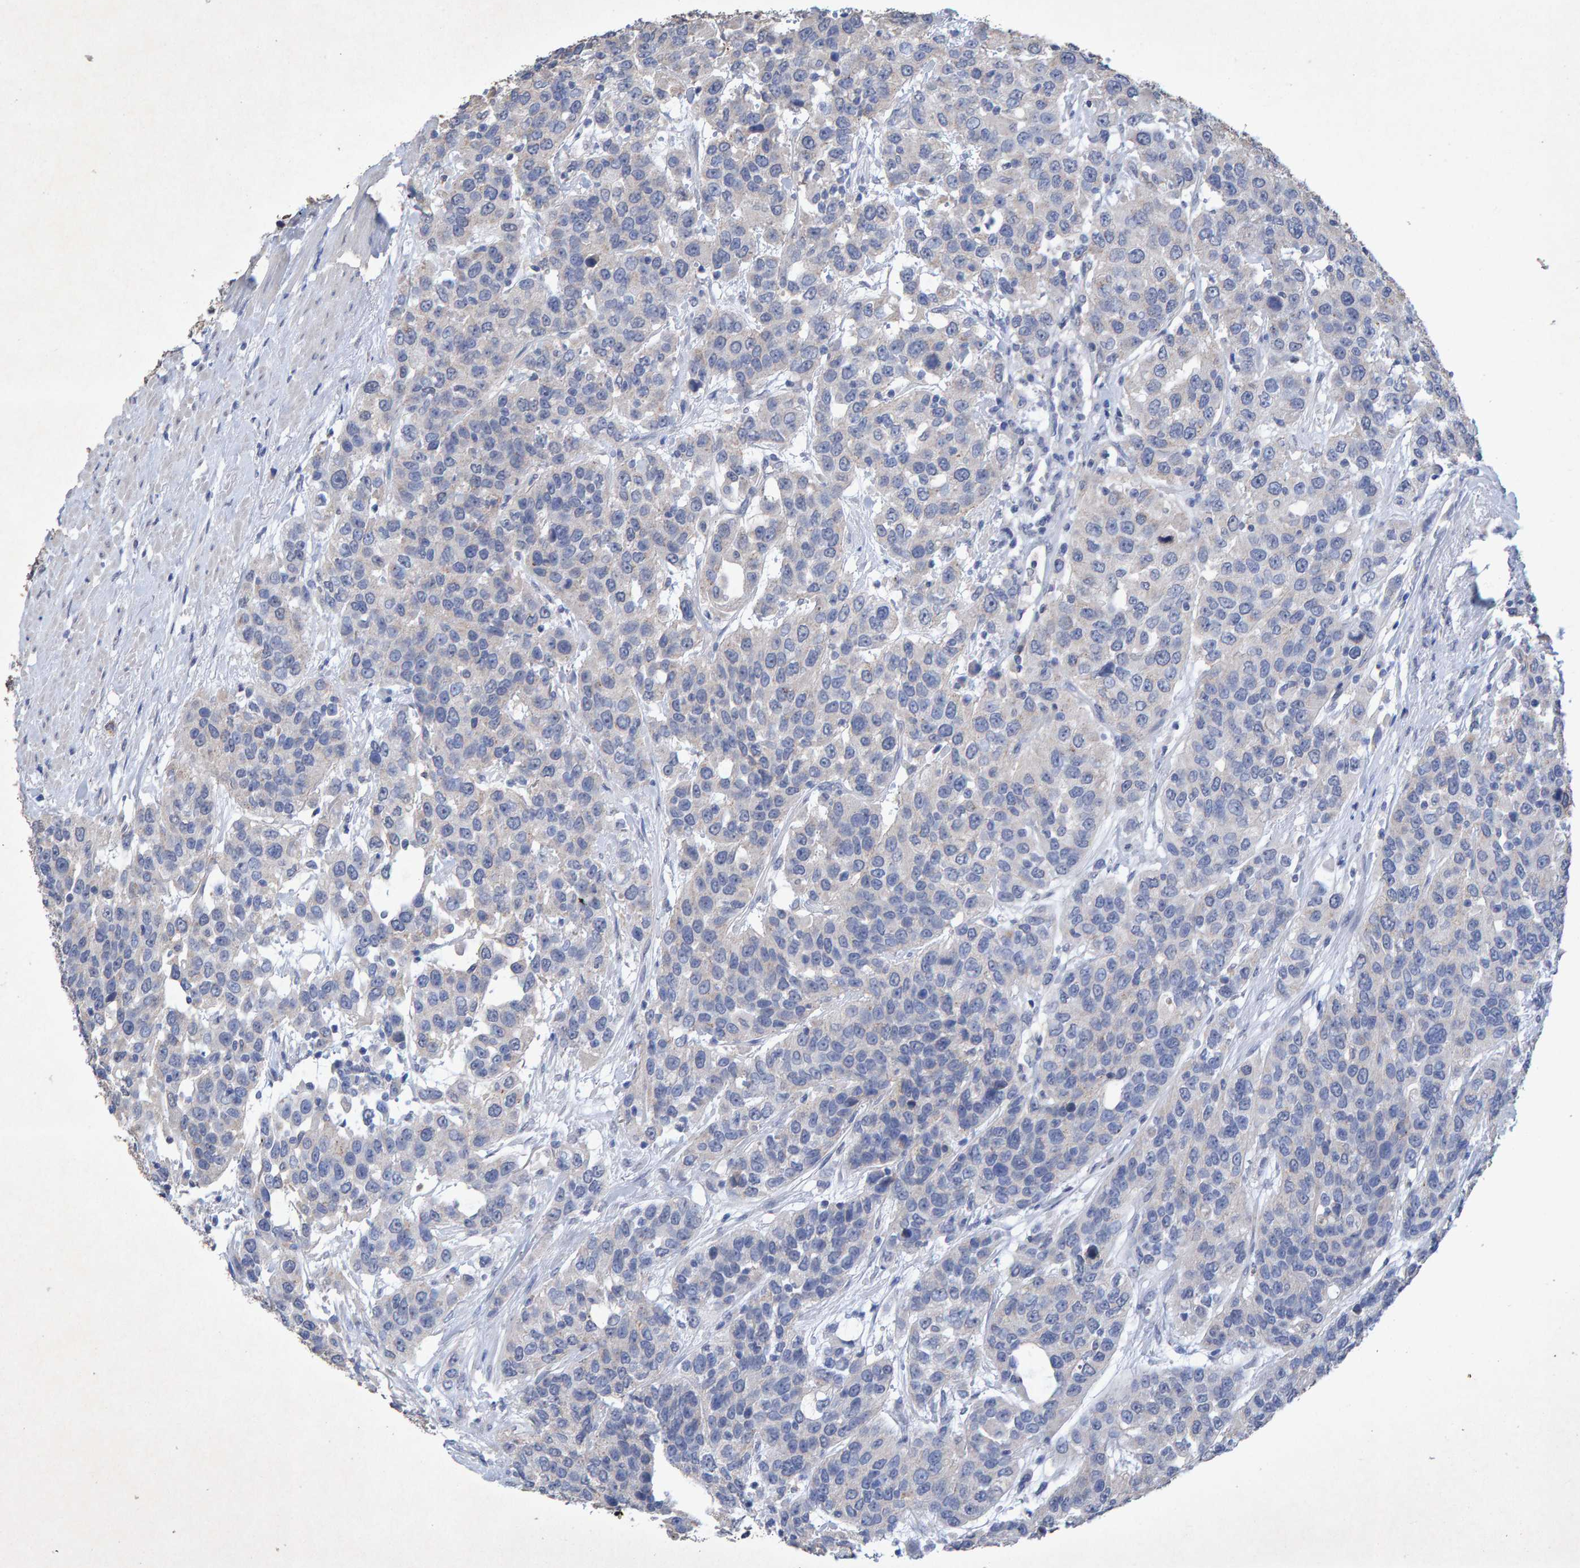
{"staining": {"intensity": "negative", "quantity": "none", "location": "none"}, "tissue": "urothelial cancer", "cell_type": "Tumor cells", "image_type": "cancer", "snomed": [{"axis": "morphology", "description": "Urothelial carcinoma, High grade"}, {"axis": "topography", "description": "Urinary bladder"}], "caption": "Tumor cells show no significant staining in high-grade urothelial carcinoma.", "gene": "CTH", "patient": {"sex": "female", "age": 80}}